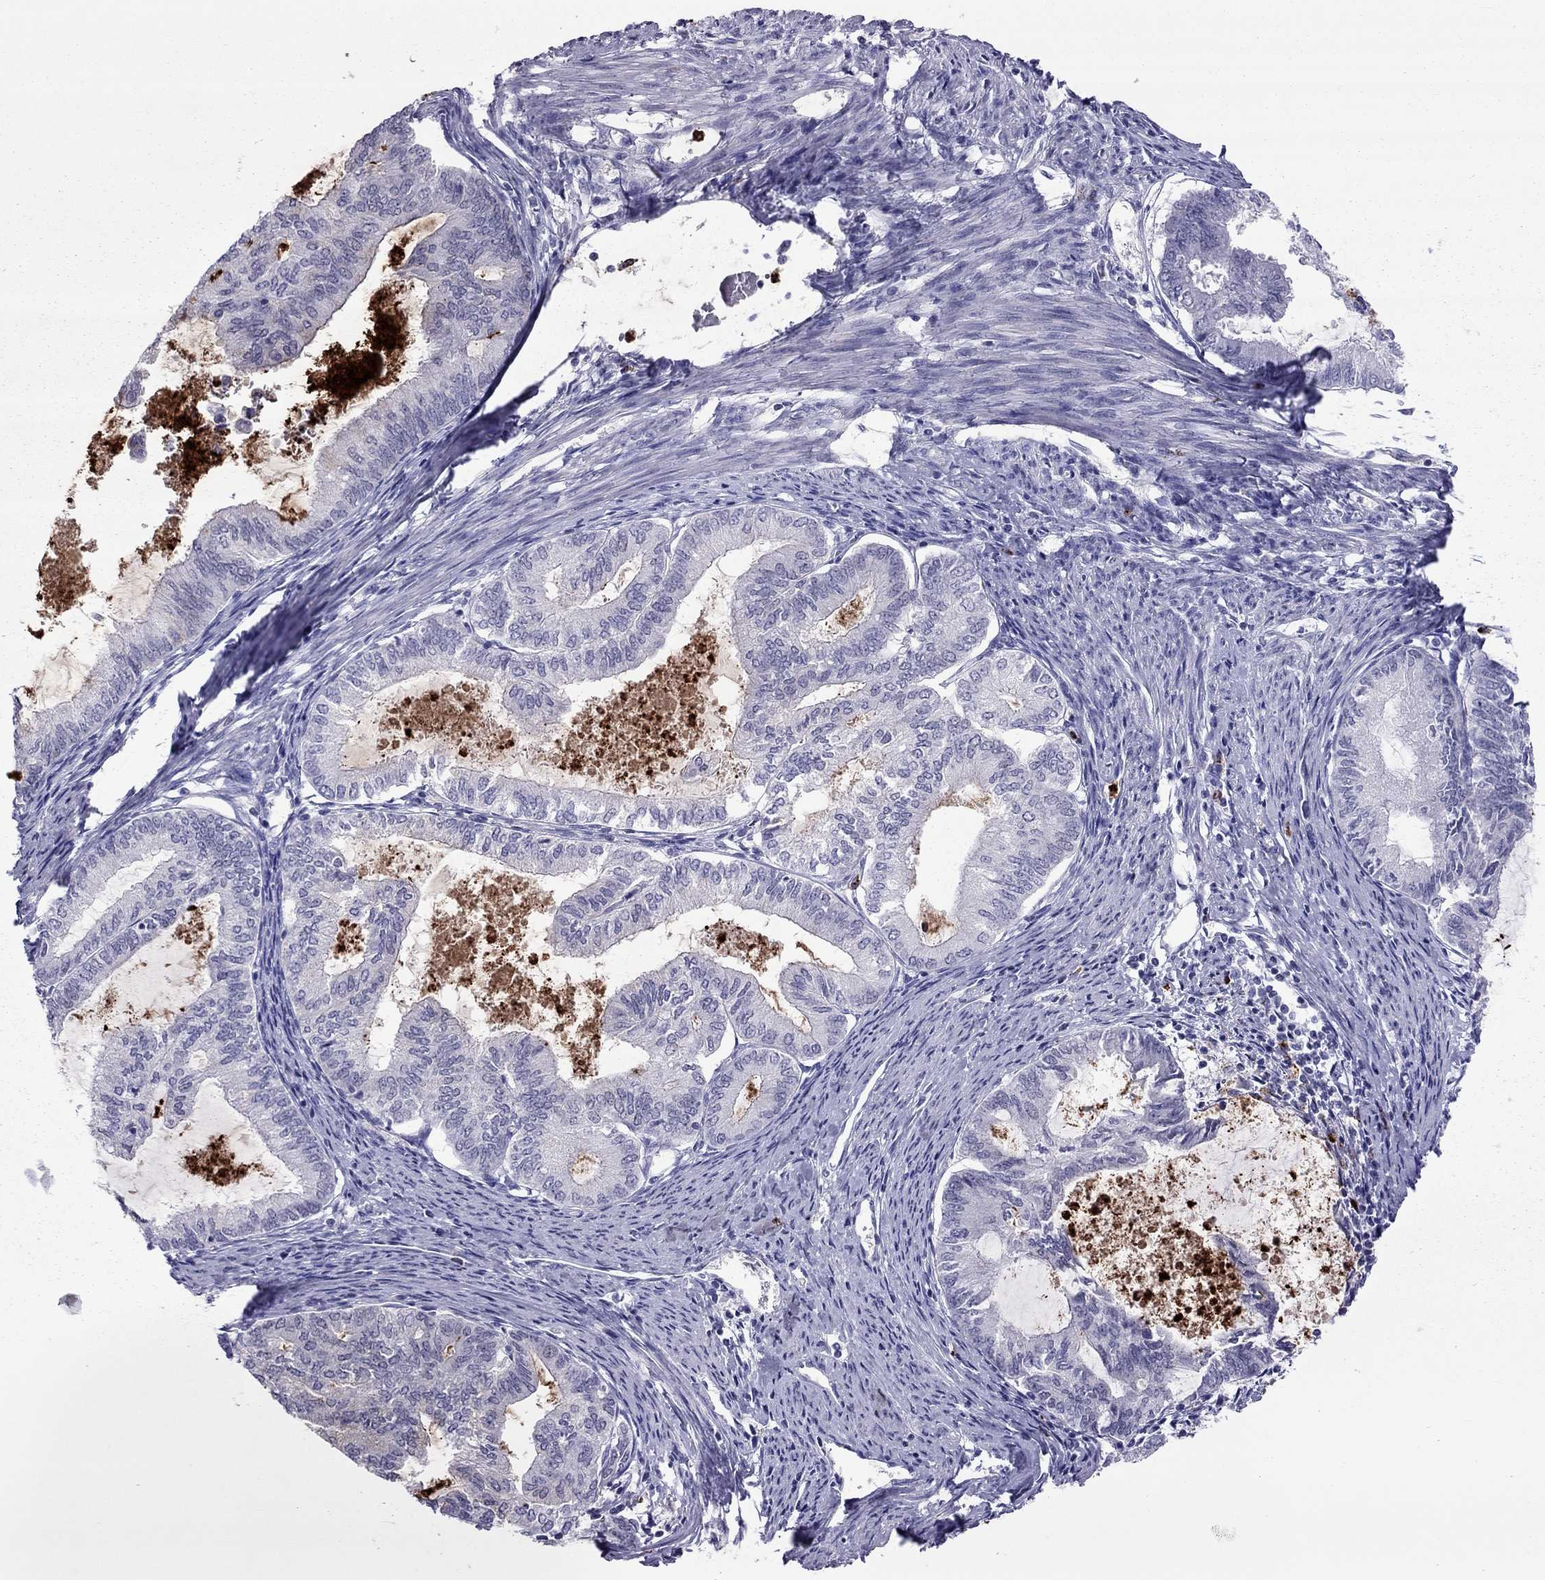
{"staining": {"intensity": "negative", "quantity": "none", "location": "none"}, "tissue": "endometrial cancer", "cell_type": "Tumor cells", "image_type": "cancer", "snomed": [{"axis": "morphology", "description": "Adenocarcinoma, NOS"}, {"axis": "topography", "description": "Endometrium"}], "caption": "An IHC histopathology image of endometrial cancer is shown. There is no staining in tumor cells of endometrial cancer. (Stains: DAB (3,3'-diaminobenzidine) immunohistochemistry (IHC) with hematoxylin counter stain, Microscopy: brightfield microscopy at high magnification).", "gene": "CCL27", "patient": {"sex": "female", "age": 86}}